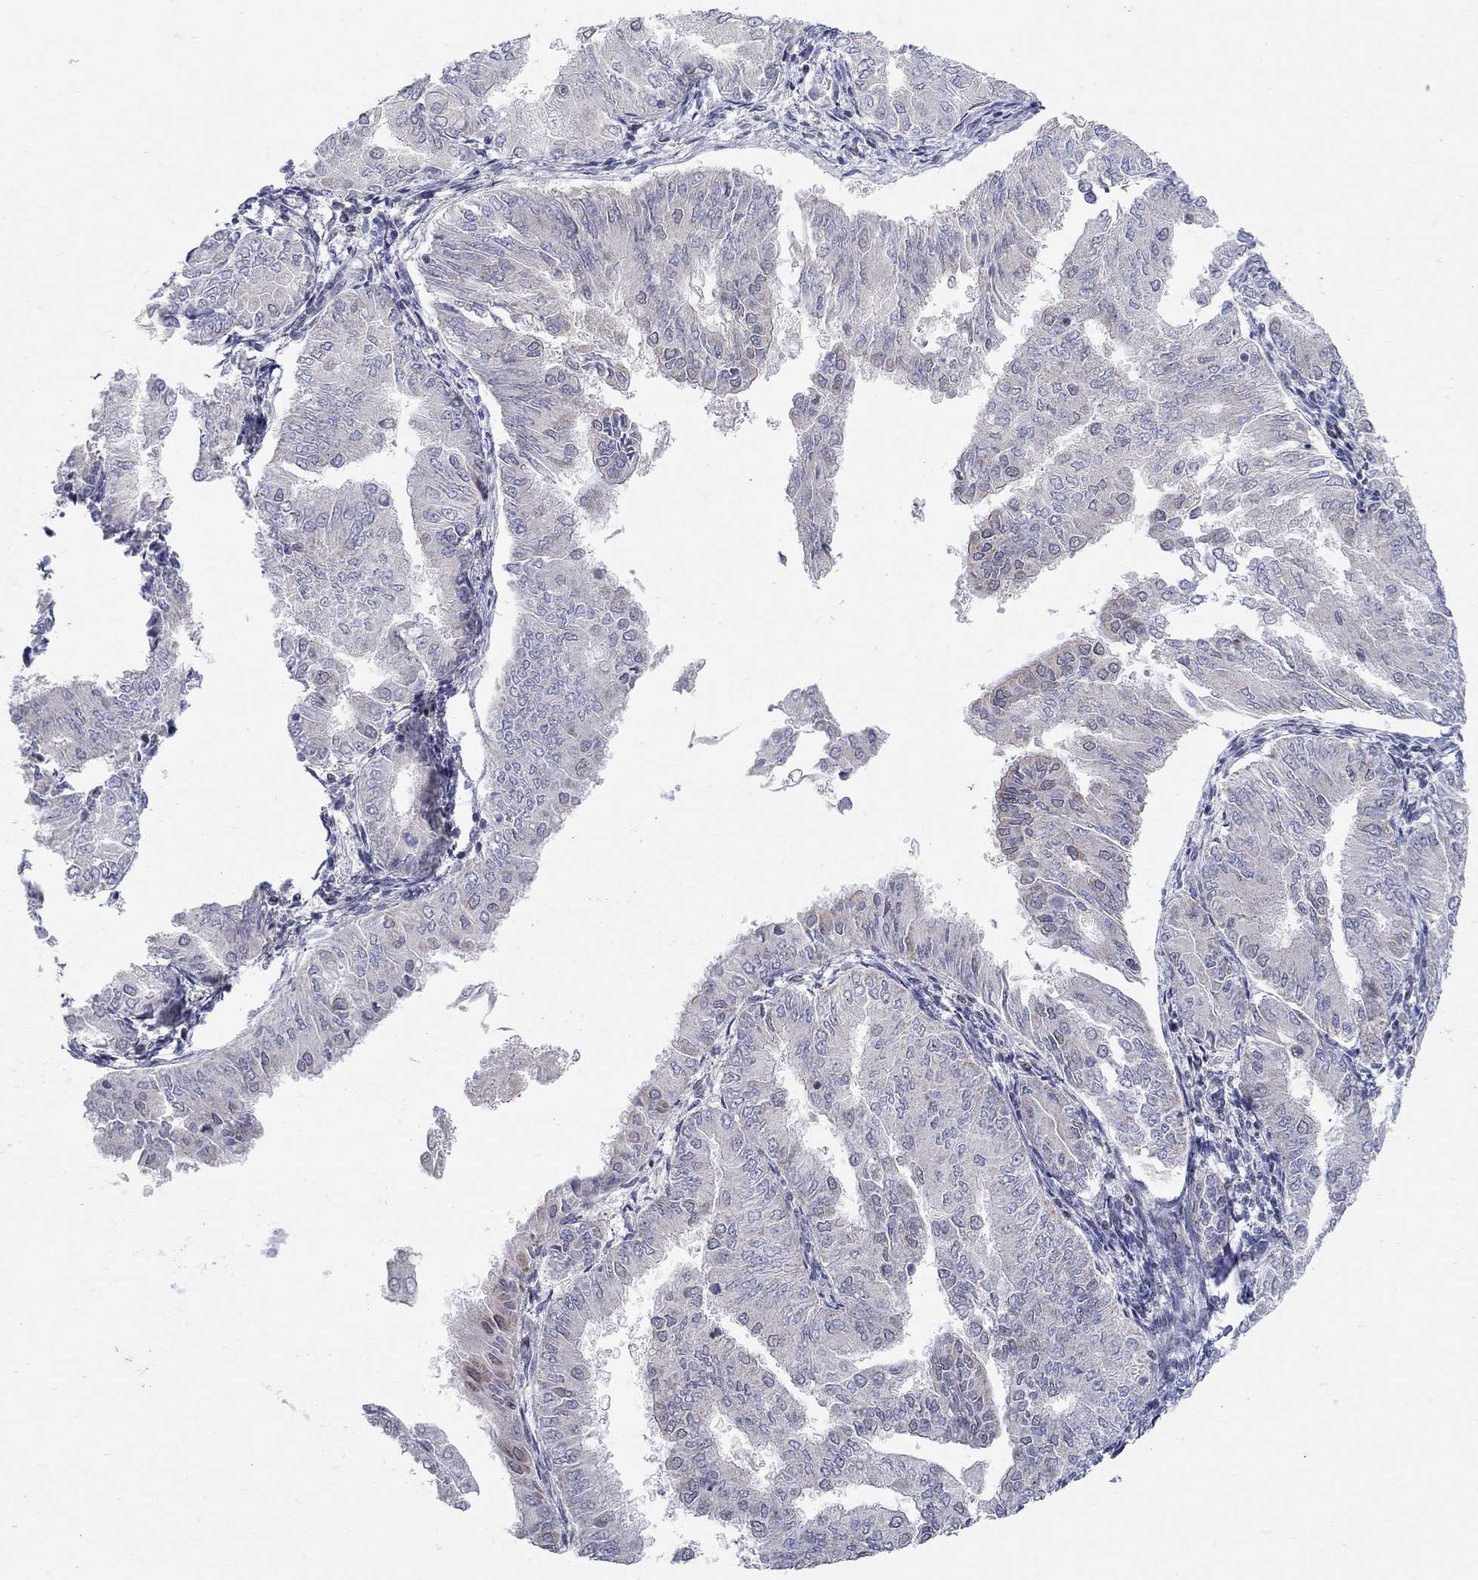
{"staining": {"intensity": "negative", "quantity": "none", "location": "none"}, "tissue": "endometrial cancer", "cell_type": "Tumor cells", "image_type": "cancer", "snomed": [{"axis": "morphology", "description": "Adenocarcinoma, NOS"}, {"axis": "topography", "description": "Endometrium"}], "caption": "The micrograph displays no staining of tumor cells in adenocarcinoma (endometrial).", "gene": "KLF12", "patient": {"sex": "female", "age": 53}}